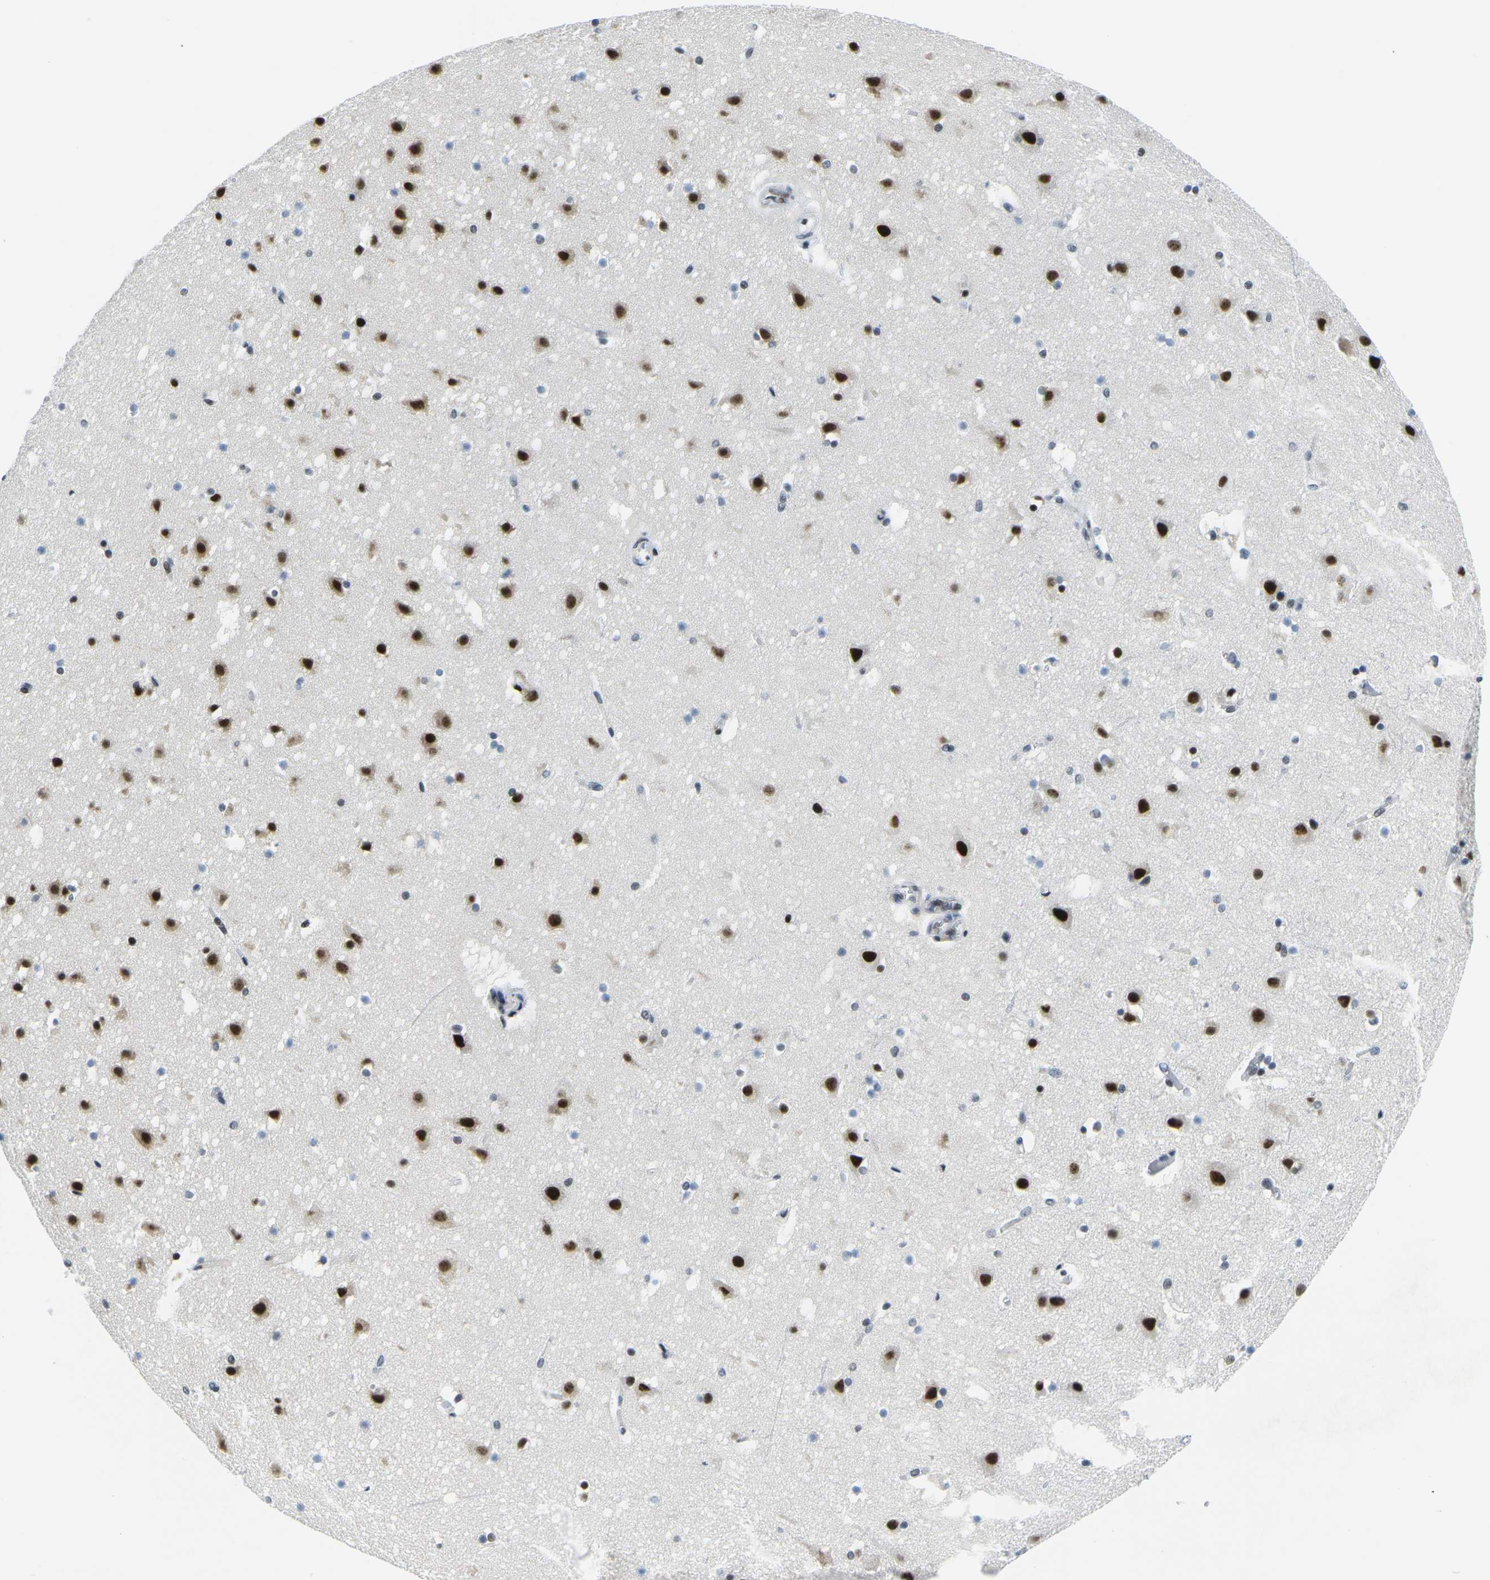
{"staining": {"intensity": "negative", "quantity": "none", "location": "none"}, "tissue": "cerebral cortex", "cell_type": "Endothelial cells", "image_type": "normal", "snomed": [{"axis": "morphology", "description": "Normal tissue, NOS"}, {"axis": "topography", "description": "Cerebral cortex"}], "caption": "Protein analysis of benign cerebral cortex exhibits no significant positivity in endothelial cells.", "gene": "PRPF8", "patient": {"sex": "male", "age": 45}}